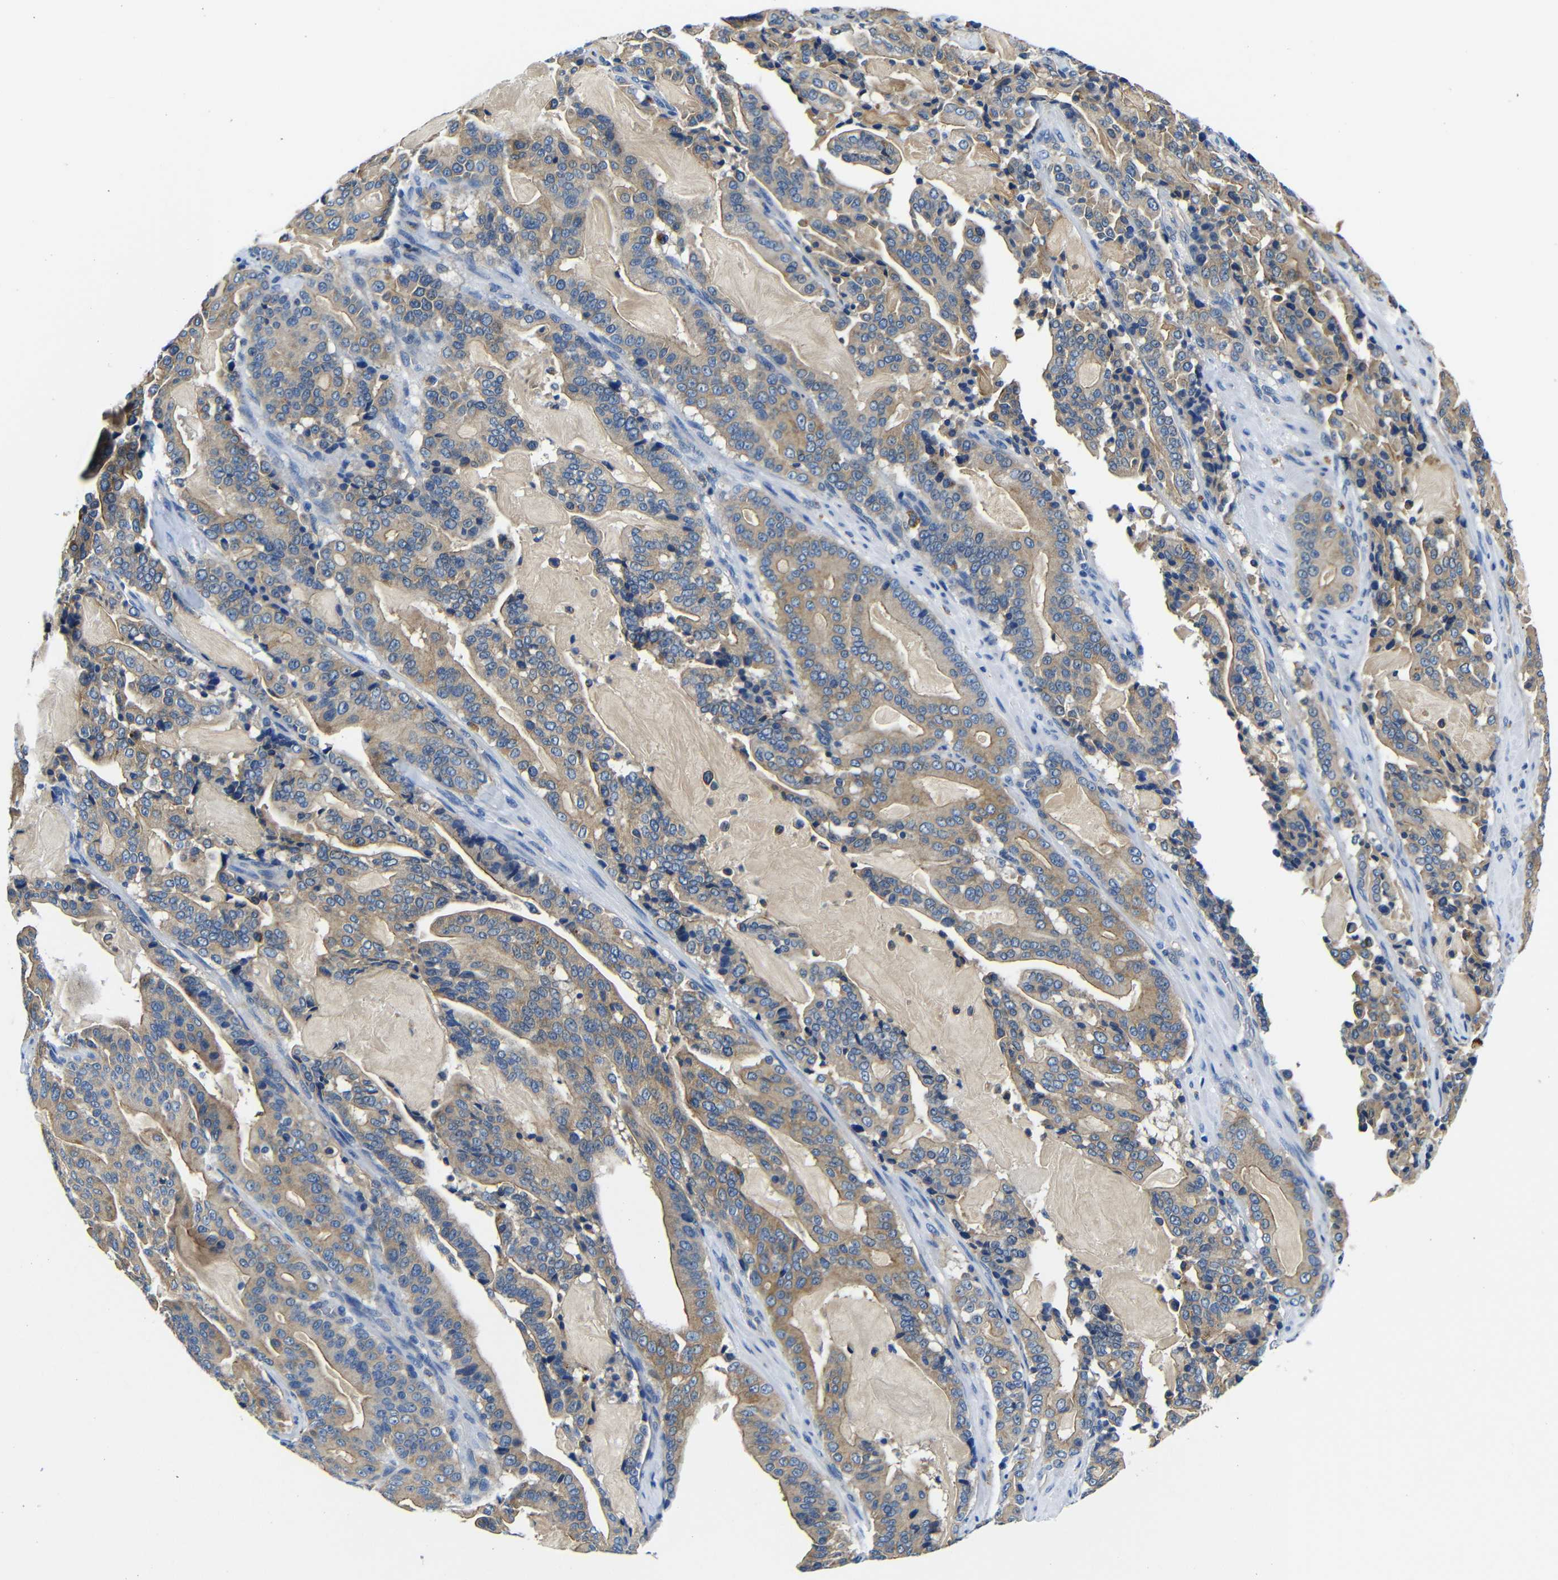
{"staining": {"intensity": "moderate", "quantity": "25%-75%", "location": "cytoplasmic/membranous"}, "tissue": "pancreatic cancer", "cell_type": "Tumor cells", "image_type": "cancer", "snomed": [{"axis": "morphology", "description": "Adenocarcinoma, NOS"}, {"axis": "topography", "description": "Pancreas"}], "caption": "Immunohistochemistry (IHC) histopathology image of neoplastic tissue: pancreatic cancer (adenocarcinoma) stained using IHC displays medium levels of moderate protein expression localized specifically in the cytoplasmic/membranous of tumor cells, appearing as a cytoplasmic/membranous brown color.", "gene": "GIMAP2", "patient": {"sex": "male", "age": 63}}